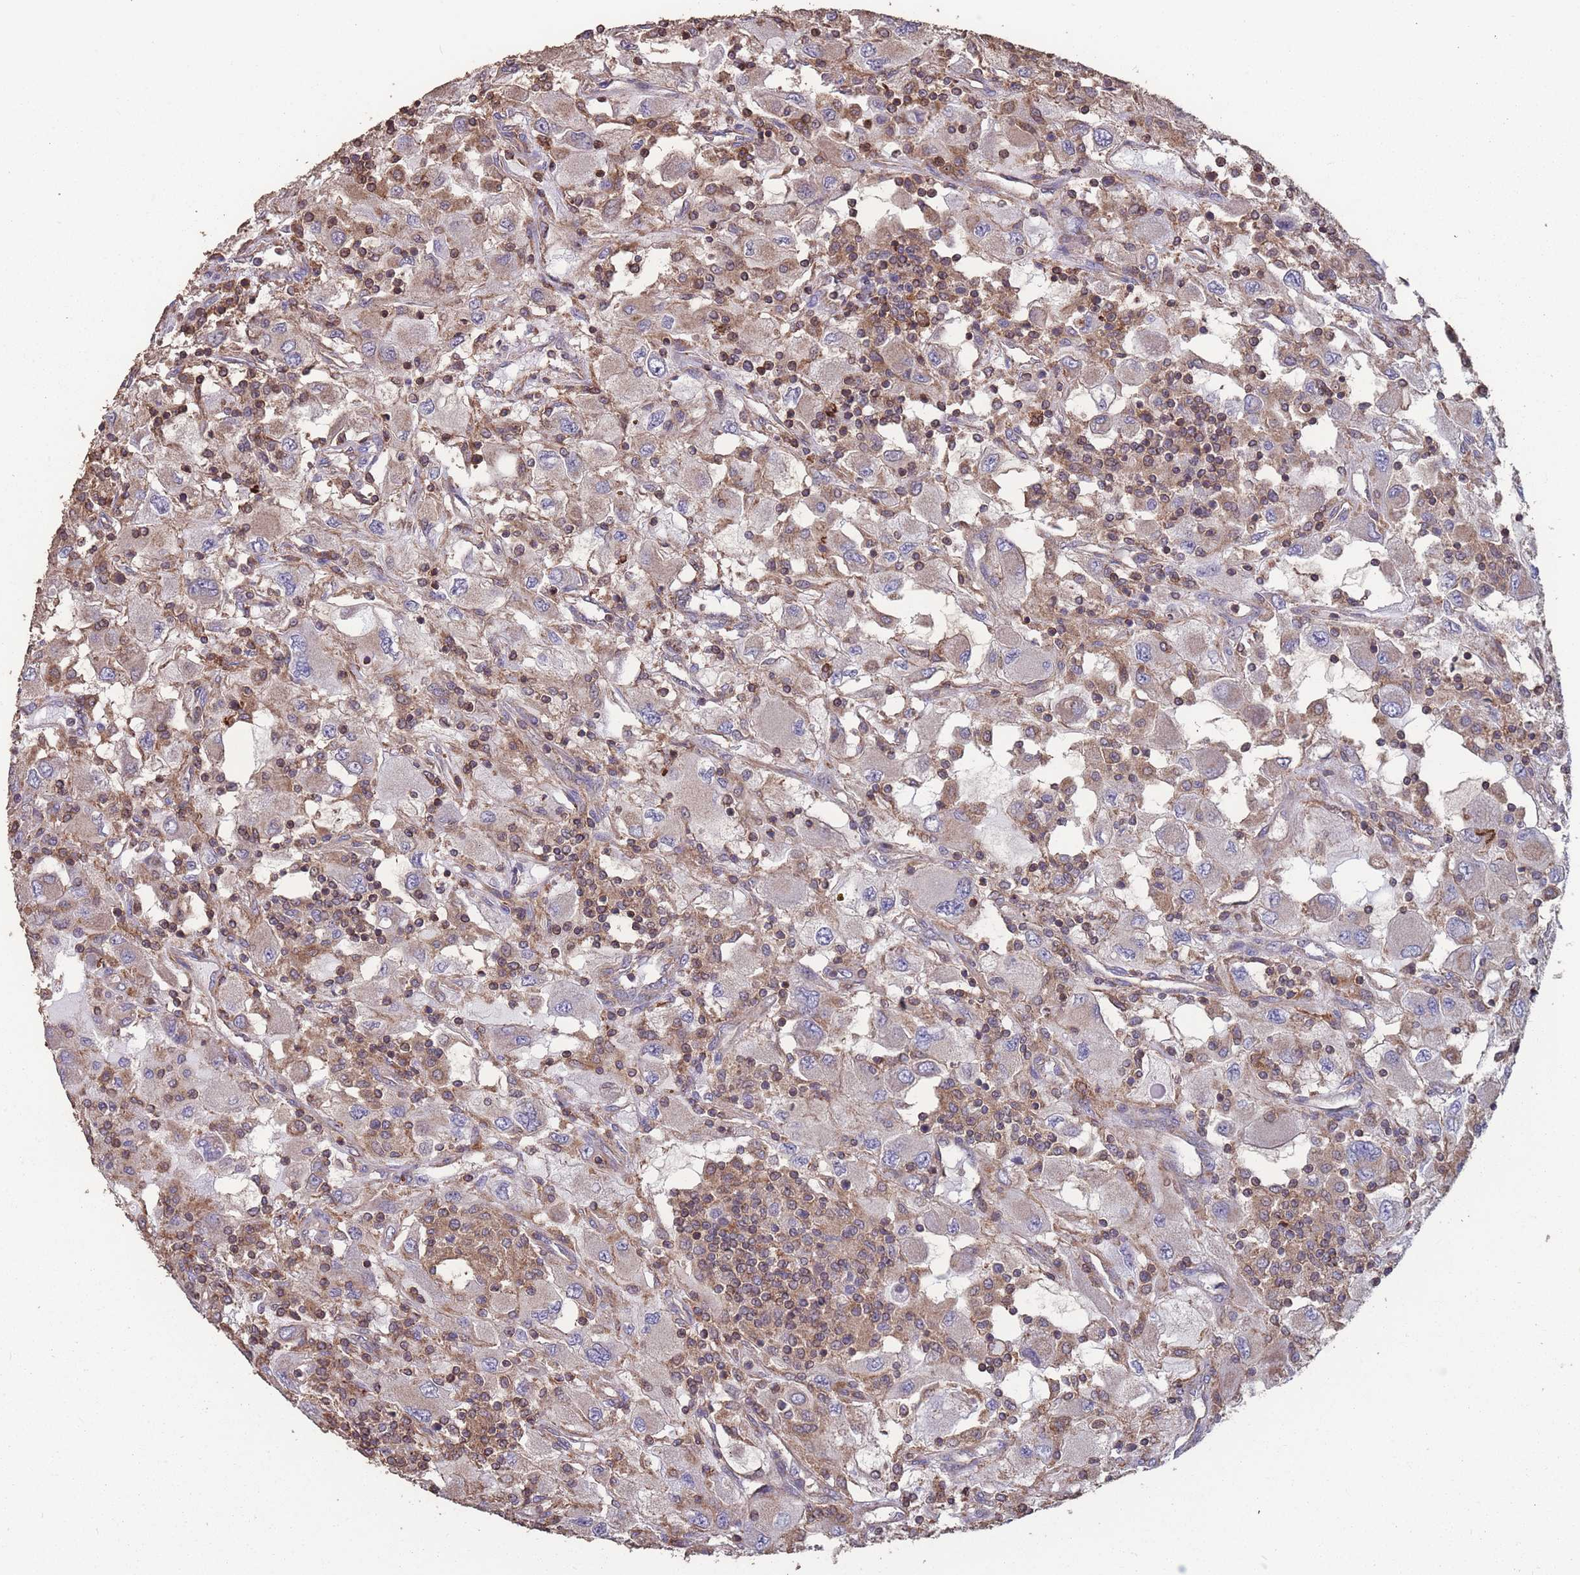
{"staining": {"intensity": "negative", "quantity": "none", "location": "none"}, "tissue": "renal cancer", "cell_type": "Tumor cells", "image_type": "cancer", "snomed": [{"axis": "morphology", "description": "Adenocarcinoma, NOS"}, {"axis": "topography", "description": "Kidney"}], "caption": "Histopathology image shows no significant protein expression in tumor cells of renal adenocarcinoma. Brightfield microscopy of immunohistochemistry (IHC) stained with DAB (3,3'-diaminobenzidine) (brown) and hematoxylin (blue), captured at high magnification.", "gene": "NUDT21", "patient": {"sex": "female", "age": 67}}